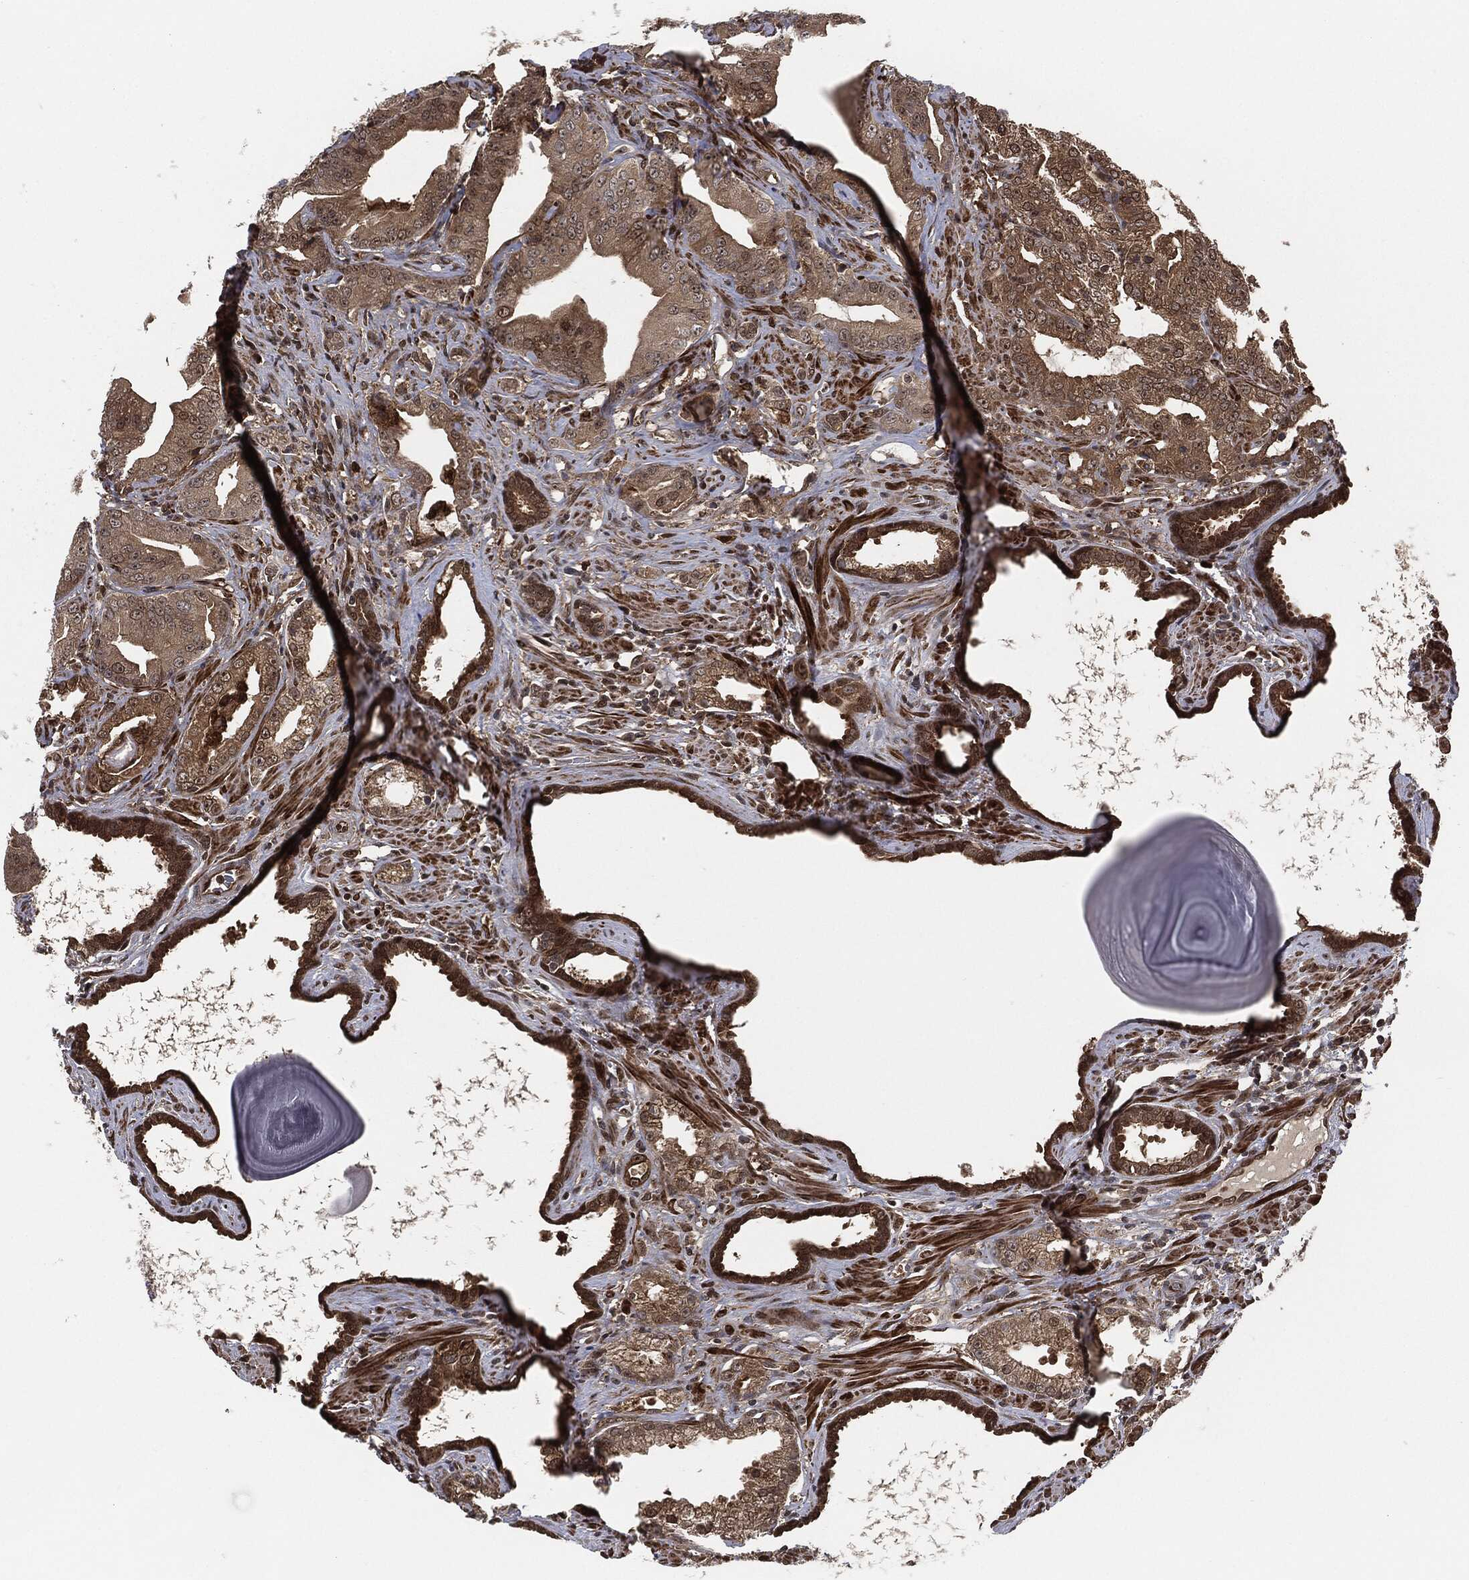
{"staining": {"intensity": "moderate", "quantity": ">75%", "location": "cytoplasmic/membranous,nuclear"}, "tissue": "prostate cancer", "cell_type": "Tumor cells", "image_type": "cancer", "snomed": [{"axis": "morphology", "description": "Adenocarcinoma, Low grade"}, {"axis": "topography", "description": "Prostate"}], "caption": "IHC of prostate low-grade adenocarcinoma reveals medium levels of moderate cytoplasmic/membranous and nuclear positivity in approximately >75% of tumor cells.", "gene": "CAPRIN2", "patient": {"sex": "male", "age": 62}}